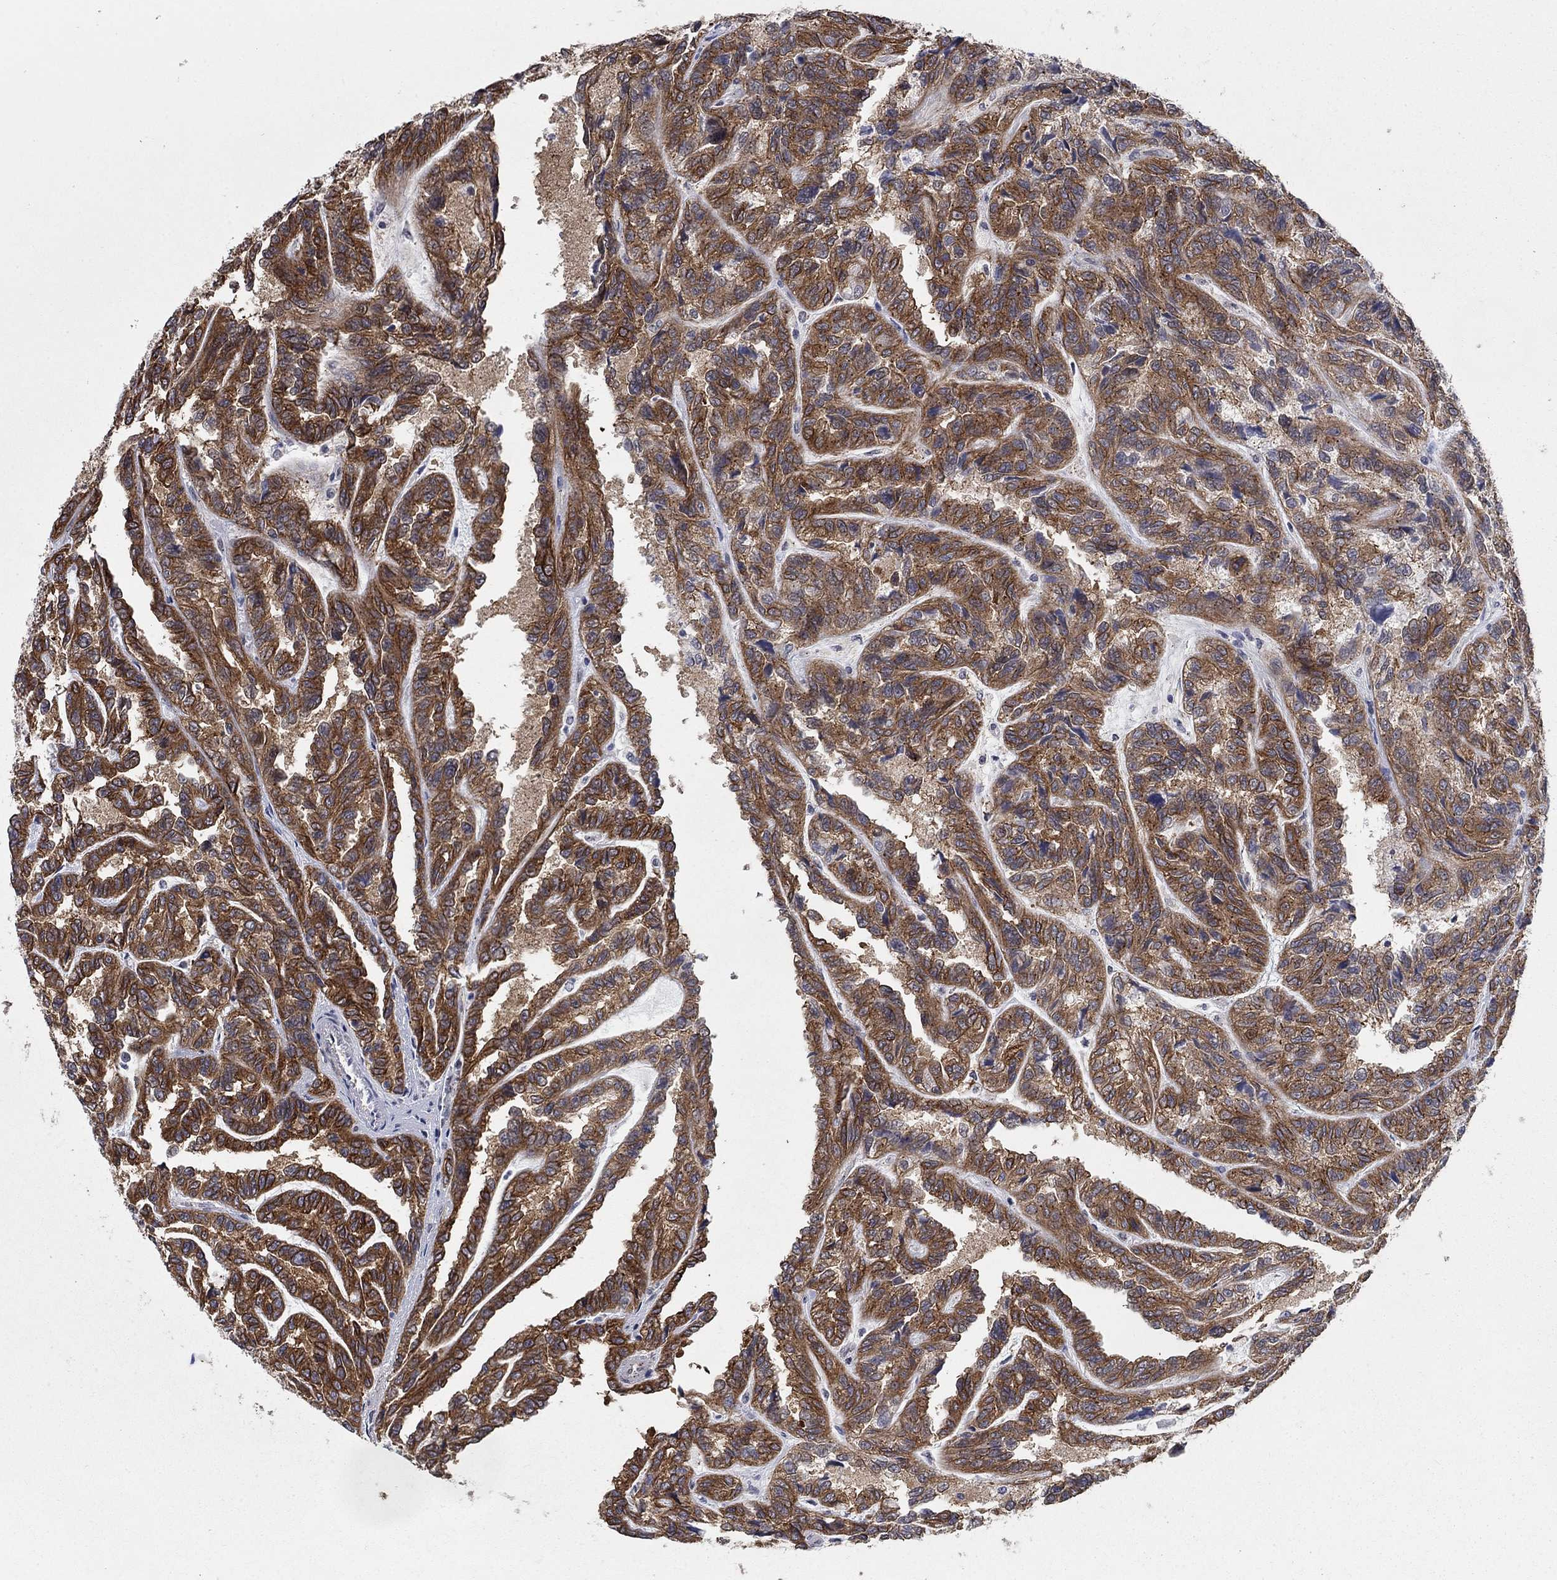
{"staining": {"intensity": "strong", "quantity": "25%-75%", "location": "cytoplasmic/membranous"}, "tissue": "renal cancer", "cell_type": "Tumor cells", "image_type": "cancer", "snomed": [{"axis": "morphology", "description": "Adenocarcinoma, NOS"}, {"axis": "topography", "description": "Kidney"}], "caption": "Immunohistochemistry (DAB (3,3'-diaminobenzidine)) staining of renal adenocarcinoma demonstrates strong cytoplasmic/membranous protein expression in approximately 25%-75% of tumor cells. (DAB (3,3'-diaminobenzidine) IHC, brown staining for protein, blue staining for nuclei).", "gene": "SH3RF1", "patient": {"sex": "male", "age": 79}}